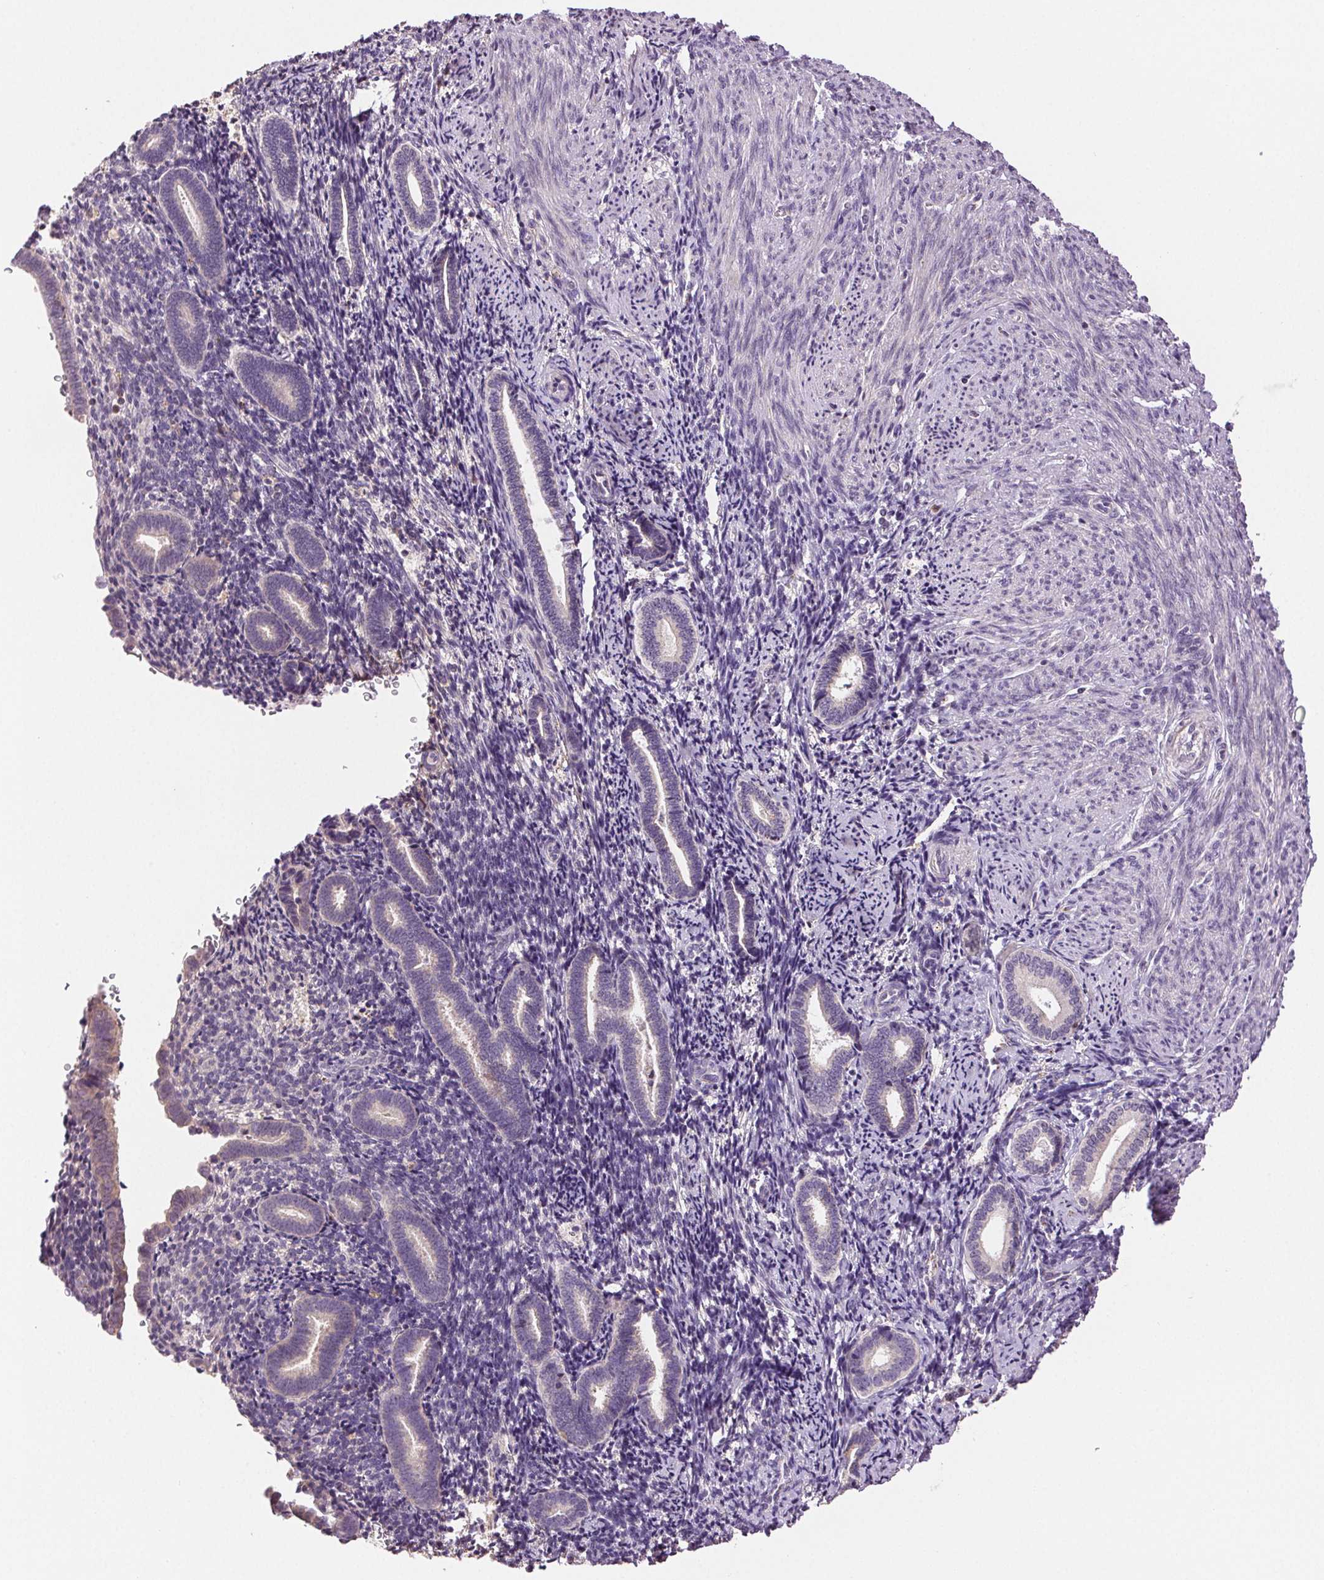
{"staining": {"intensity": "negative", "quantity": "none", "location": "none"}, "tissue": "endometrium", "cell_type": "Cells in endometrial stroma", "image_type": "normal", "snomed": [{"axis": "morphology", "description": "Normal tissue, NOS"}, {"axis": "topography", "description": "Endometrium"}], "caption": "Unremarkable endometrium was stained to show a protein in brown. There is no significant expression in cells in endometrial stroma. (DAB IHC, high magnification).", "gene": "TMEM253", "patient": {"sex": "female", "age": 57}}